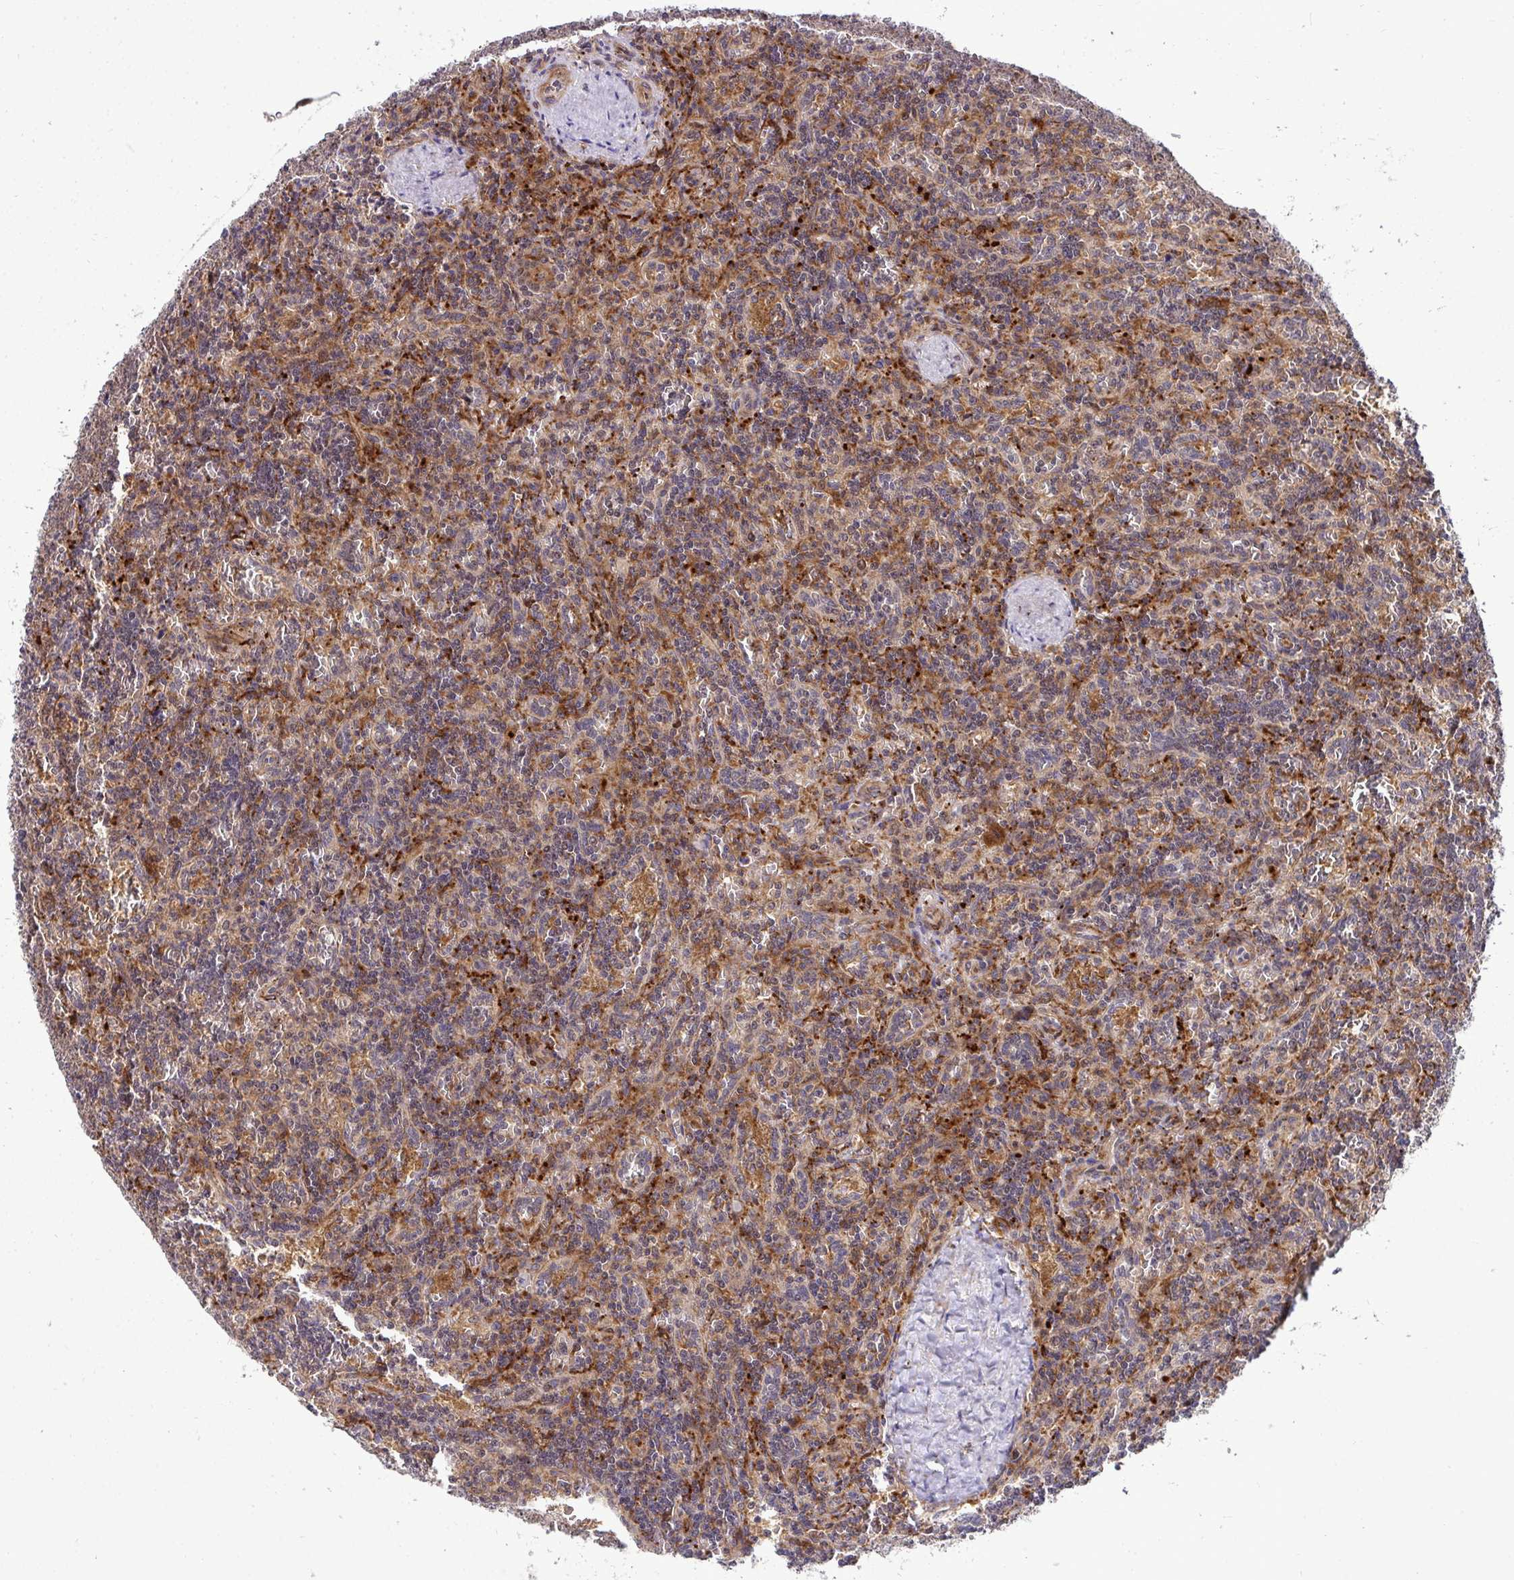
{"staining": {"intensity": "moderate", "quantity": "25%-75%", "location": "cytoplasmic/membranous"}, "tissue": "lymphoma", "cell_type": "Tumor cells", "image_type": "cancer", "snomed": [{"axis": "morphology", "description": "Malignant lymphoma, non-Hodgkin's type, Low grade"}, {"axis": "topography", "description": "Spleen"}], "caption": "Approximately 25%-75% of tumor cells in lymphoma show moderate cytoplasmic/membranous protein staining as visualized by brown immunohistochemical staining.", "gene": "TRIM44", "patient": {"sex": "male", "age": 73}}